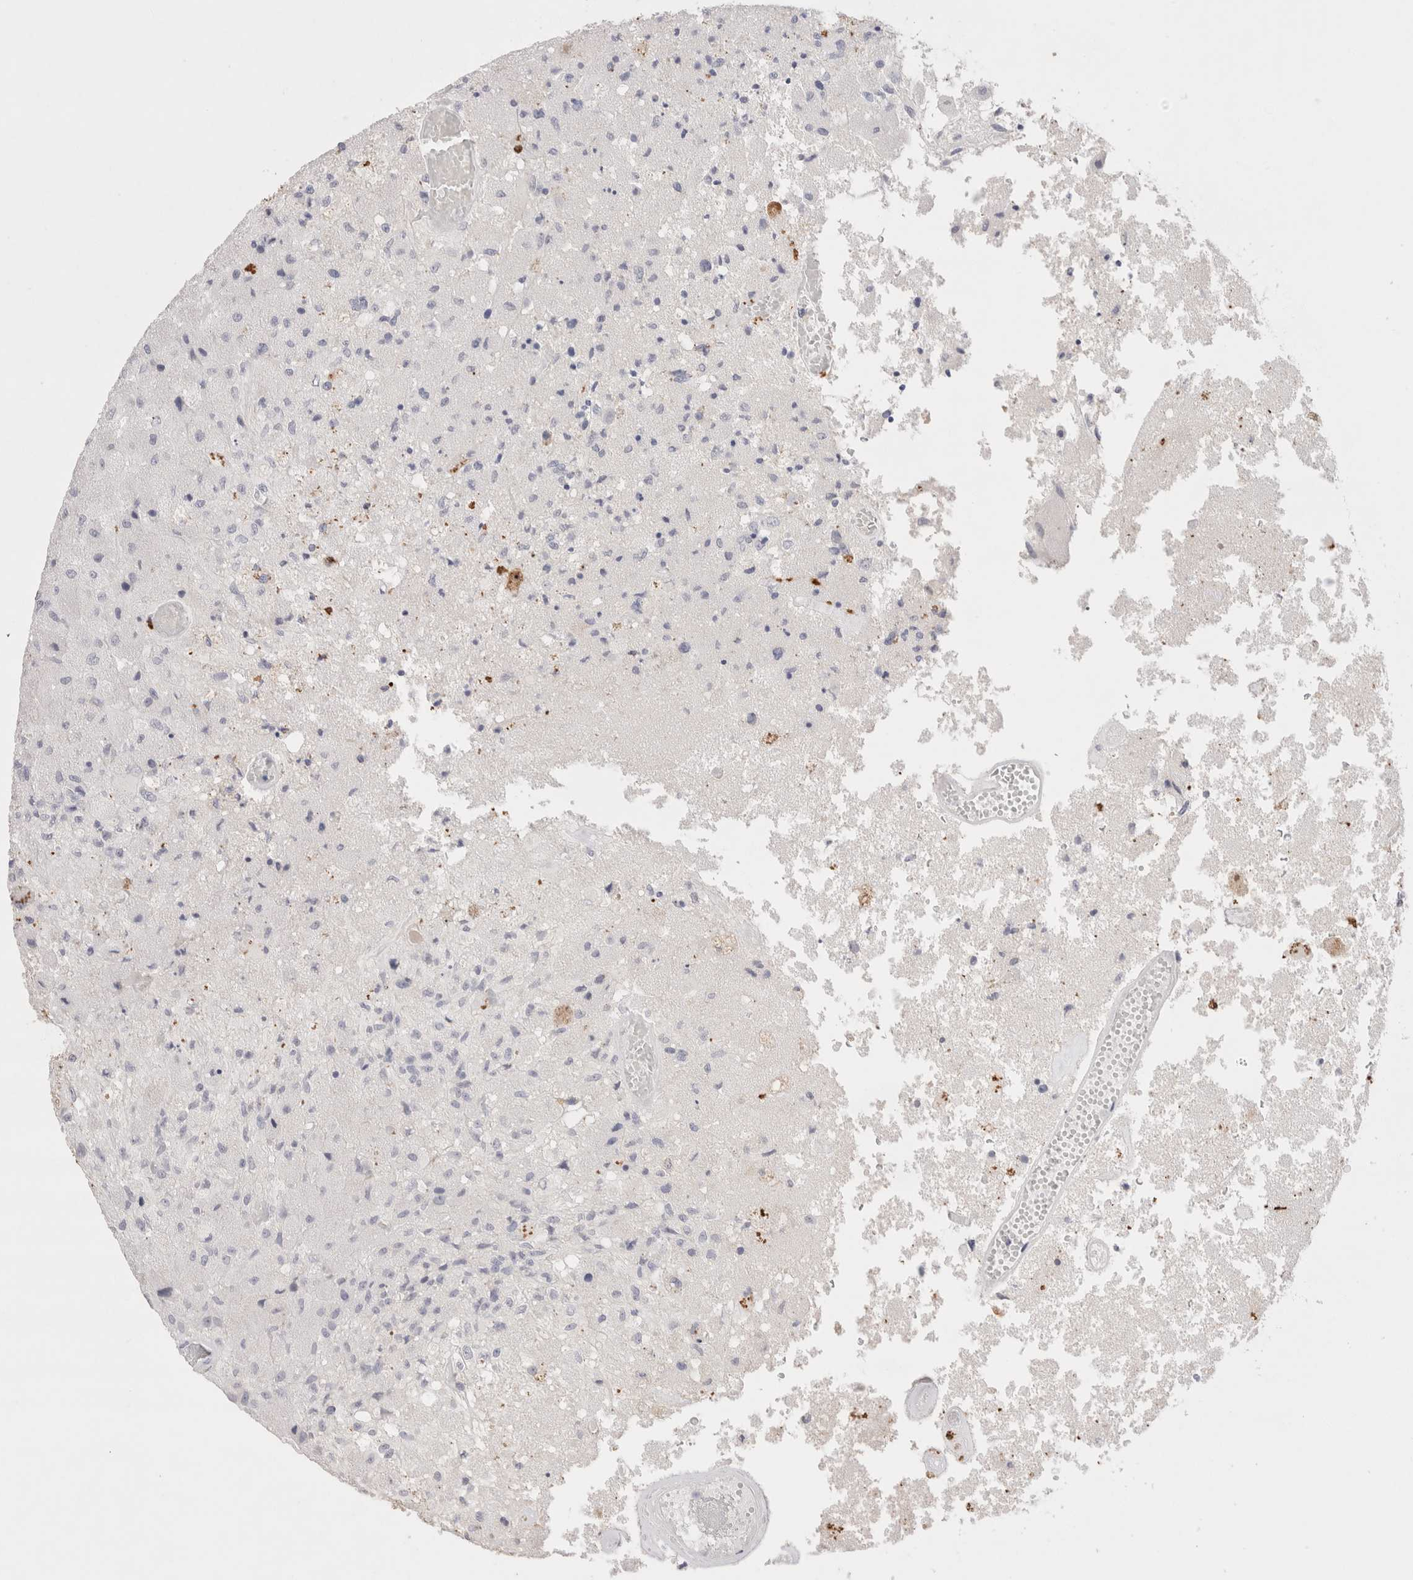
{"staining": {"intensity": "negative", "quantity": "none", "location": "none"}, "tissue": "glioma", "cell_type": "Tumor cells", "image_type": "cancer", "snomed": [{"axis": "morphology", "description": "Normal tissue, NOS"}, {"axis": "morphology", "description": "Glioma, malignant, High grade"}, {"axis": "topography", "description": "Cerebral cortex"}], "caption": "A high-resolution photomicrograph shows IHC staining of malignant glioma (high-grade), which reveals no significant staining in tumor cells. The staining was performed using DAB to visualize the protein expression in brown, while the nuclei were stained in blue with hematoxylin (Magnification: 20x).", "gene": "EPCAM", "patient": {"sex": "male", "age": 77}}